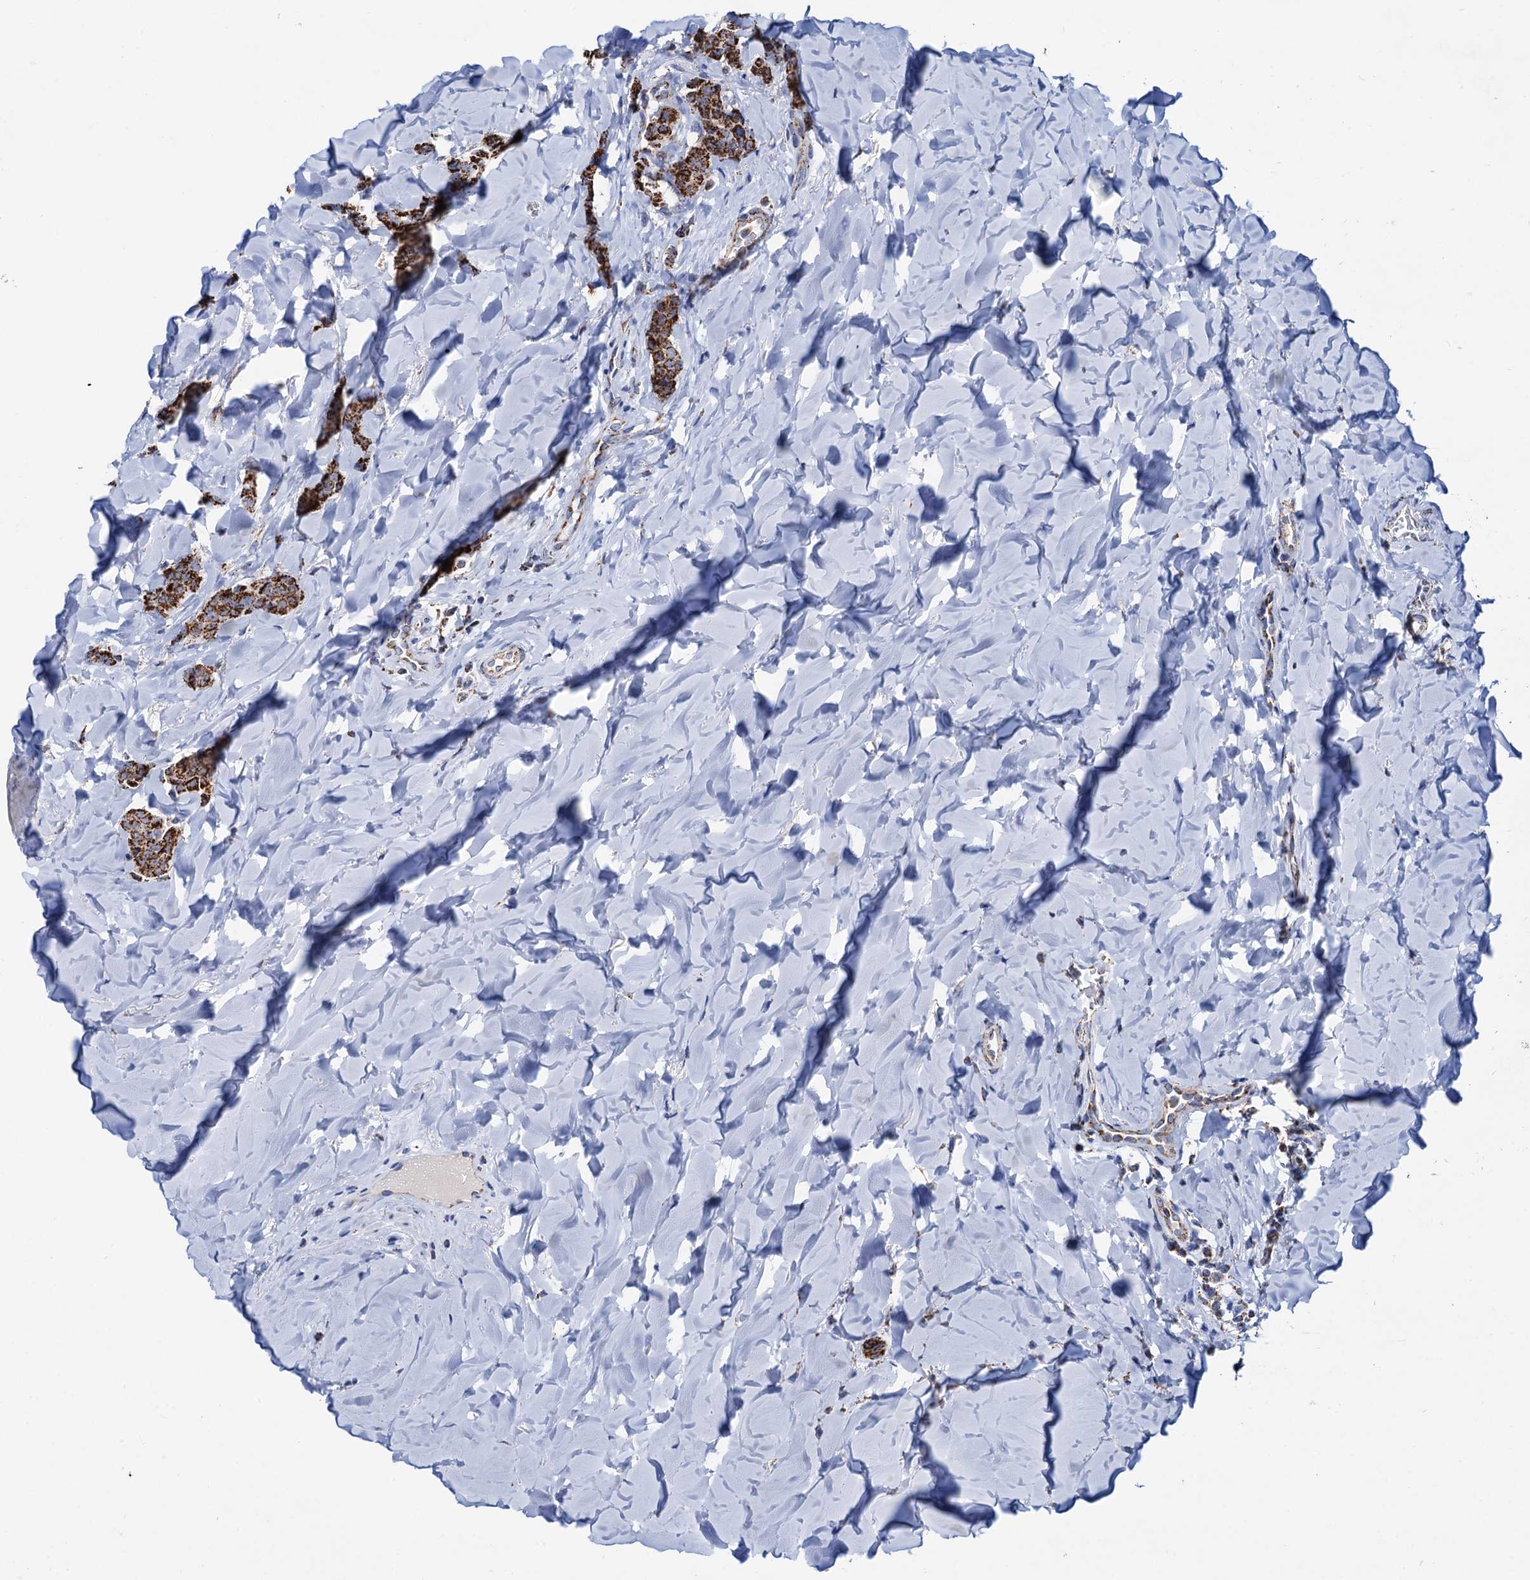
{"staining": {"intensity": "strong", "quantity": ">75%", "location": "cytoplasmic/membranous"}, "tissue": "breast cancer", "cell_type": "Tumor cells", "image_type": "cancer", "snomed": [{"axis": "morphology", "description": "Duct carcinoma"}, {"axis": "topography", "description": "Breast"}], "caption": "Immunohistochemistry (IHC) staining of breast cancer, which shows high levels of strong cytoplasmic/membranous positivity in approximately >75% of tumor cells indicating strong cytoplasmic/membranous protein expression. The staining was performed using DAB (3,3'-diaminobenzidine) (brown) for protein detection and nuclei were counterstained in hematoxylin (blue).", "gene": "C2CD3", "patient": {"sex": "female", "age": 40}}